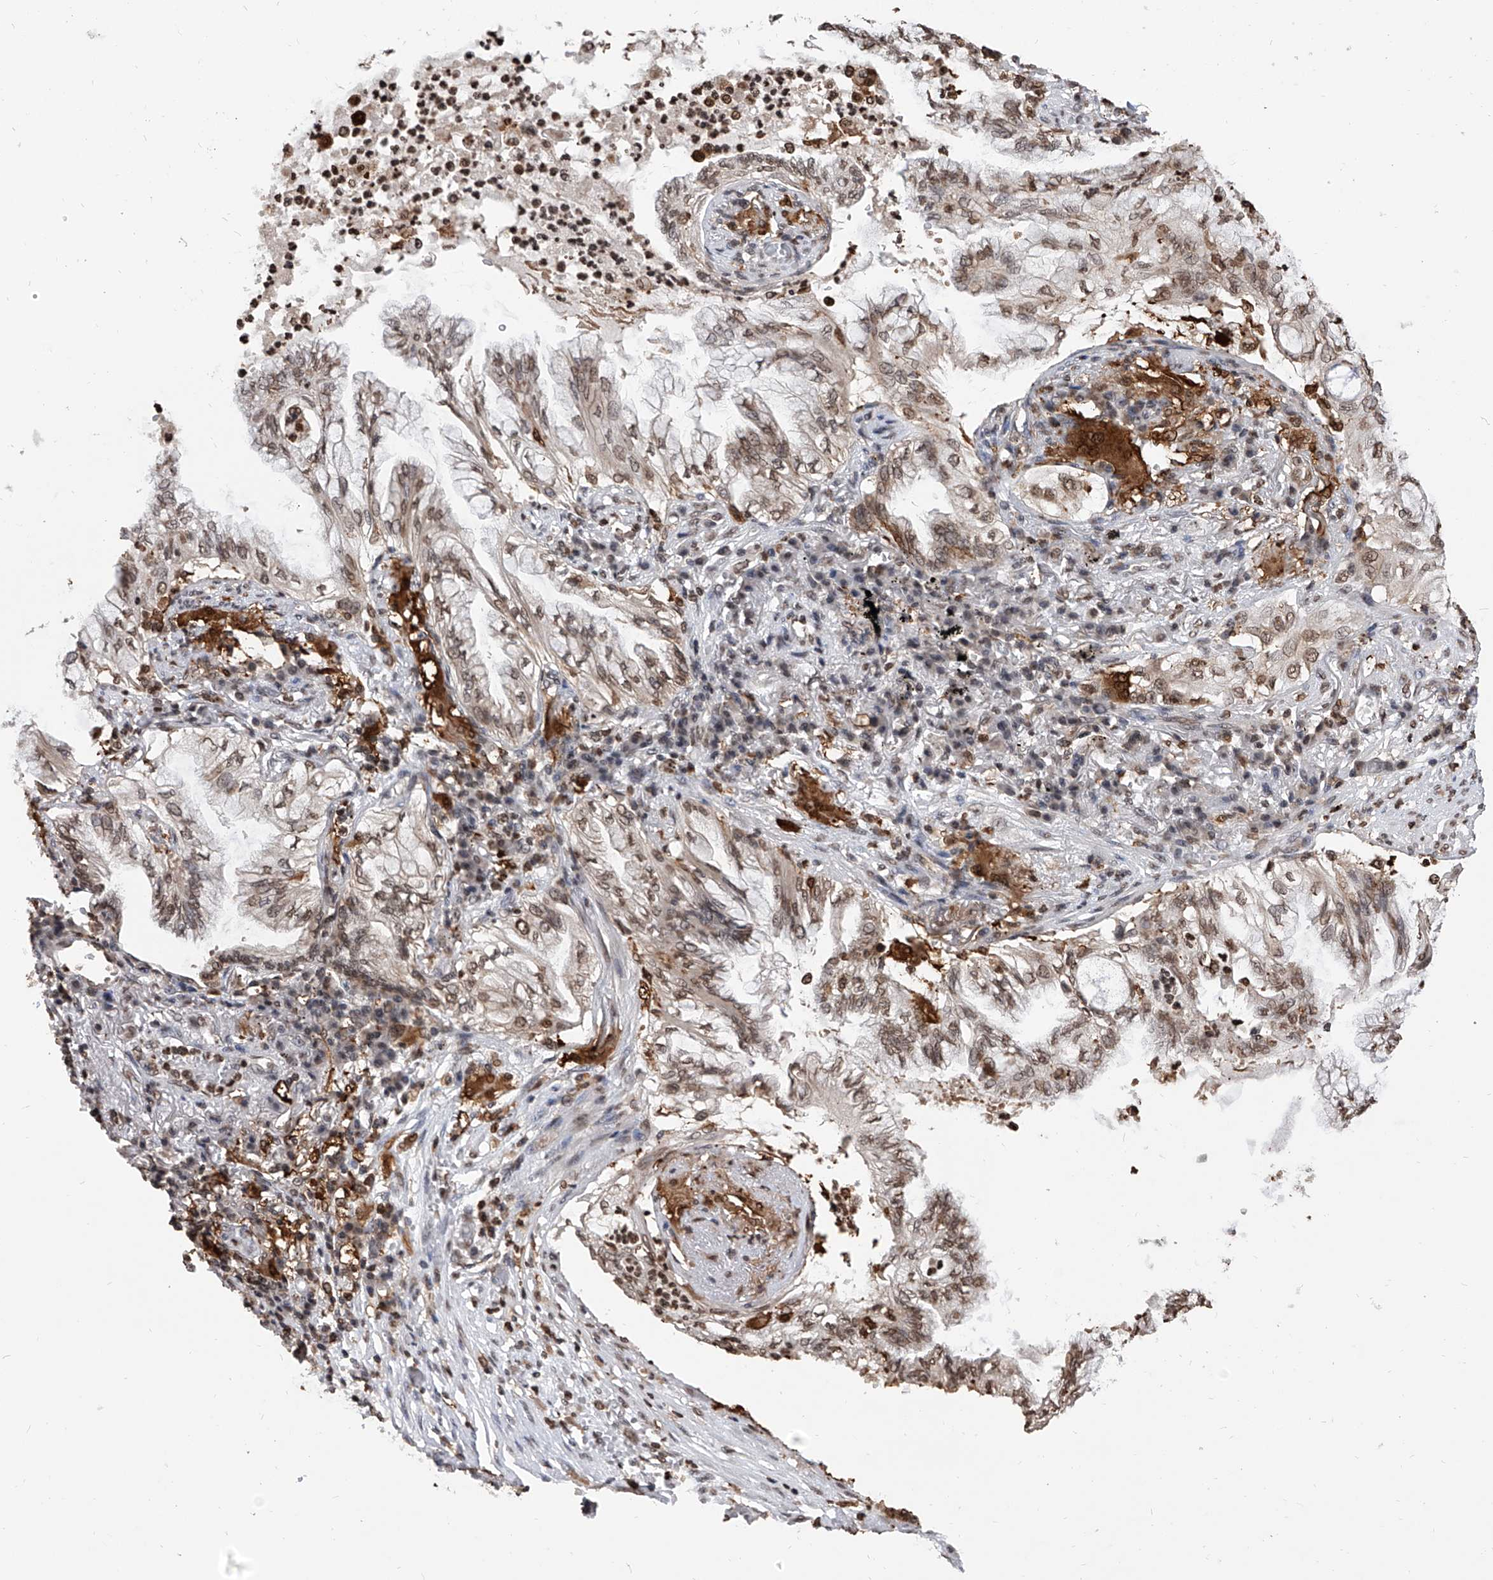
{"staining": {"intensity": "weak", "quantity": ">75%", "location": "nuclear"}, "tissue": "lung cancer", "cell_type": "Tumor cells", "image_type": "cancer", "snomed": [{"axis": "morphology", "description": "Adenocarcinoma, NOS"}, {"axis": "topography", "description": "Lung"}], "caption": "Protein staining of adenocarcinoma (lung) tissue reveals weak nuclear staining in about >75% of tumor cells.", "gene": "CFAP410", "patient": {"sex": "female", "age": 70}}